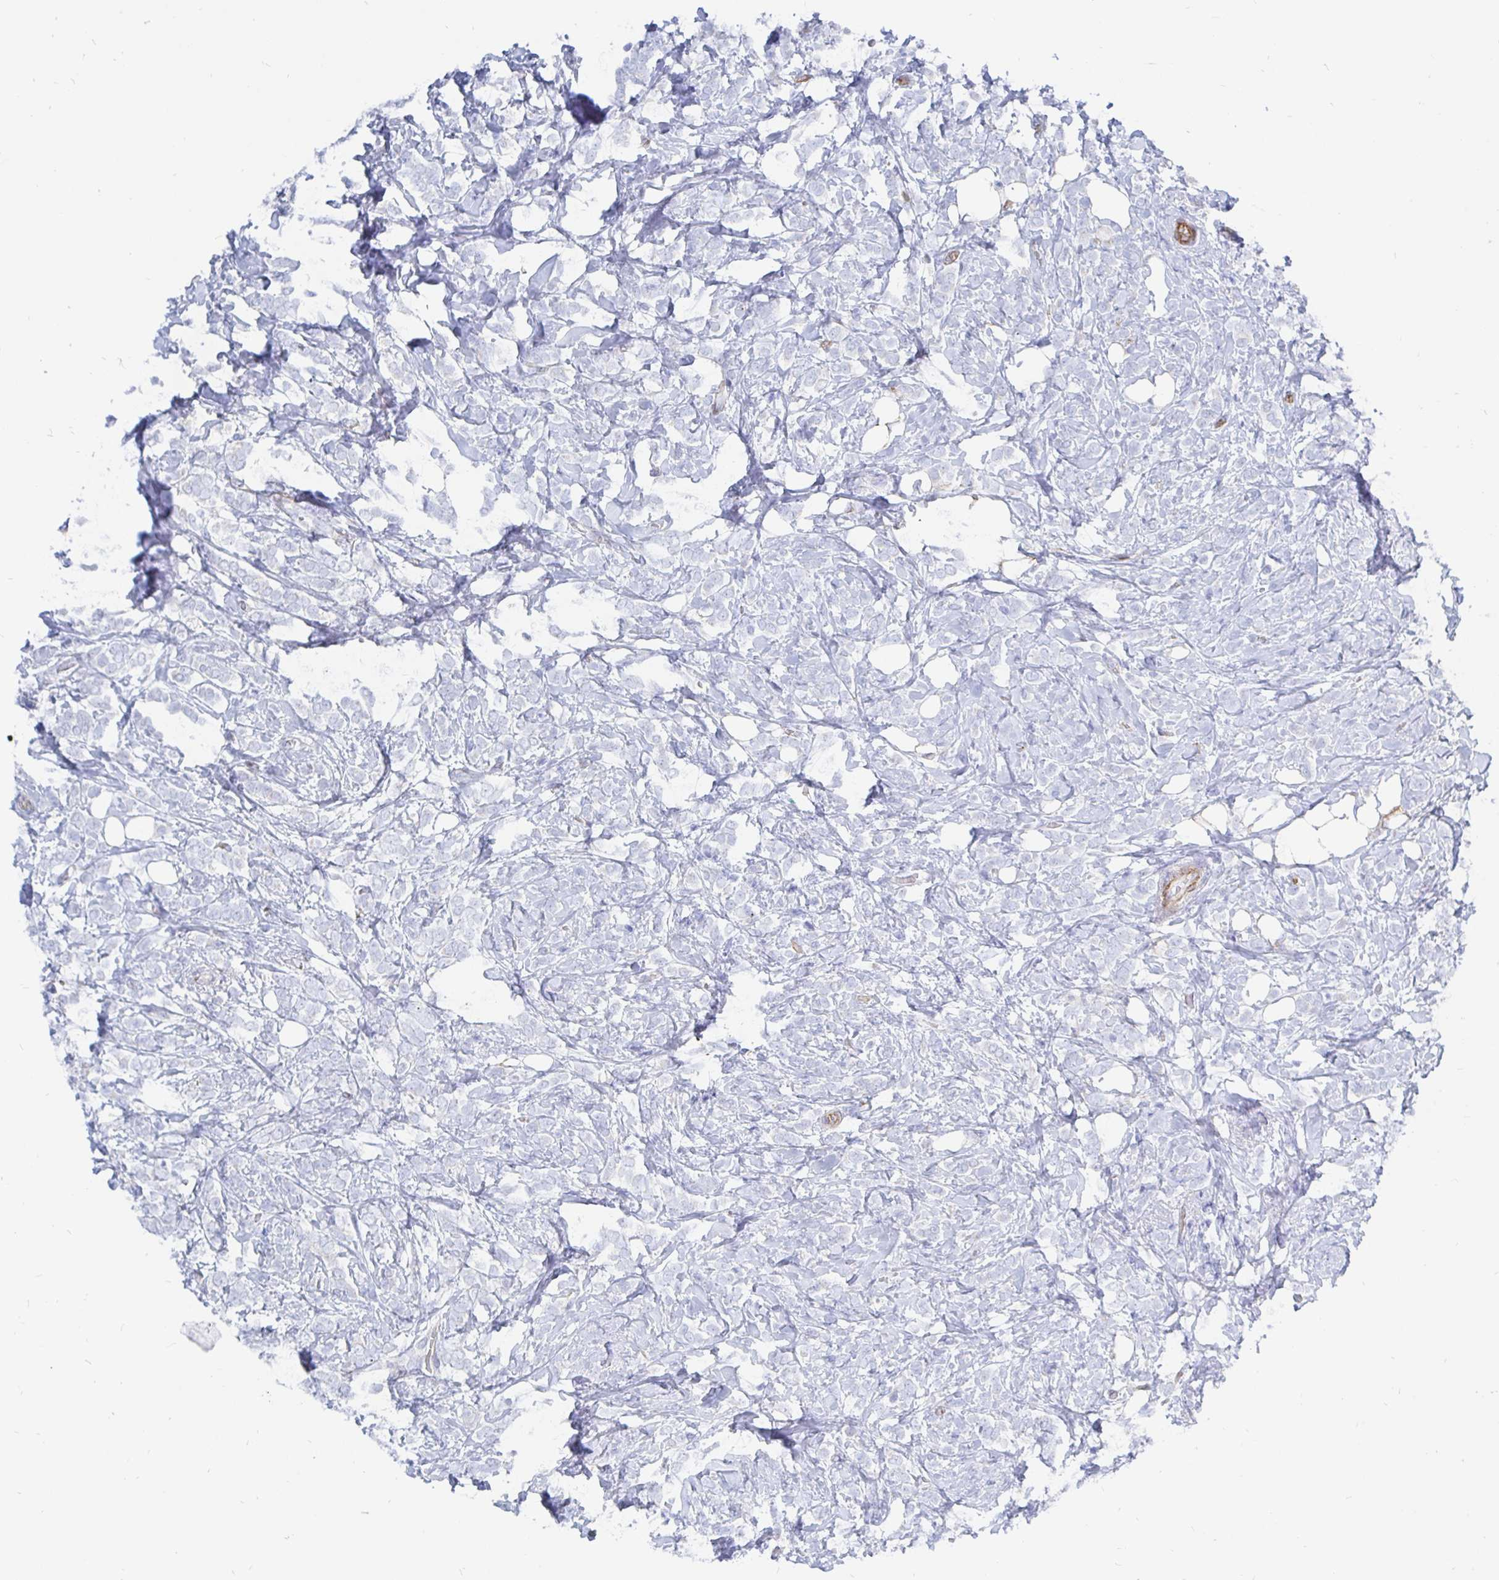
{"staining": {"intensity": "negative", "quantity": "none", "location": "none"}, "tissue": "breast cancer", "cell_type": "Tumor cells", "image_type": "cancer", "snomed": [{"axis": "morphology", "description": "Lobular carcinoma"}, {"axis": "topography", "description": "Breast"}], "caption": "Tumor cells show no significant protein staining in breast lobular carcinoma. (DAB immunohistochemistry, high magnification).", "gene": "COX16", "patient": {"sex": "female", "age": 49}}